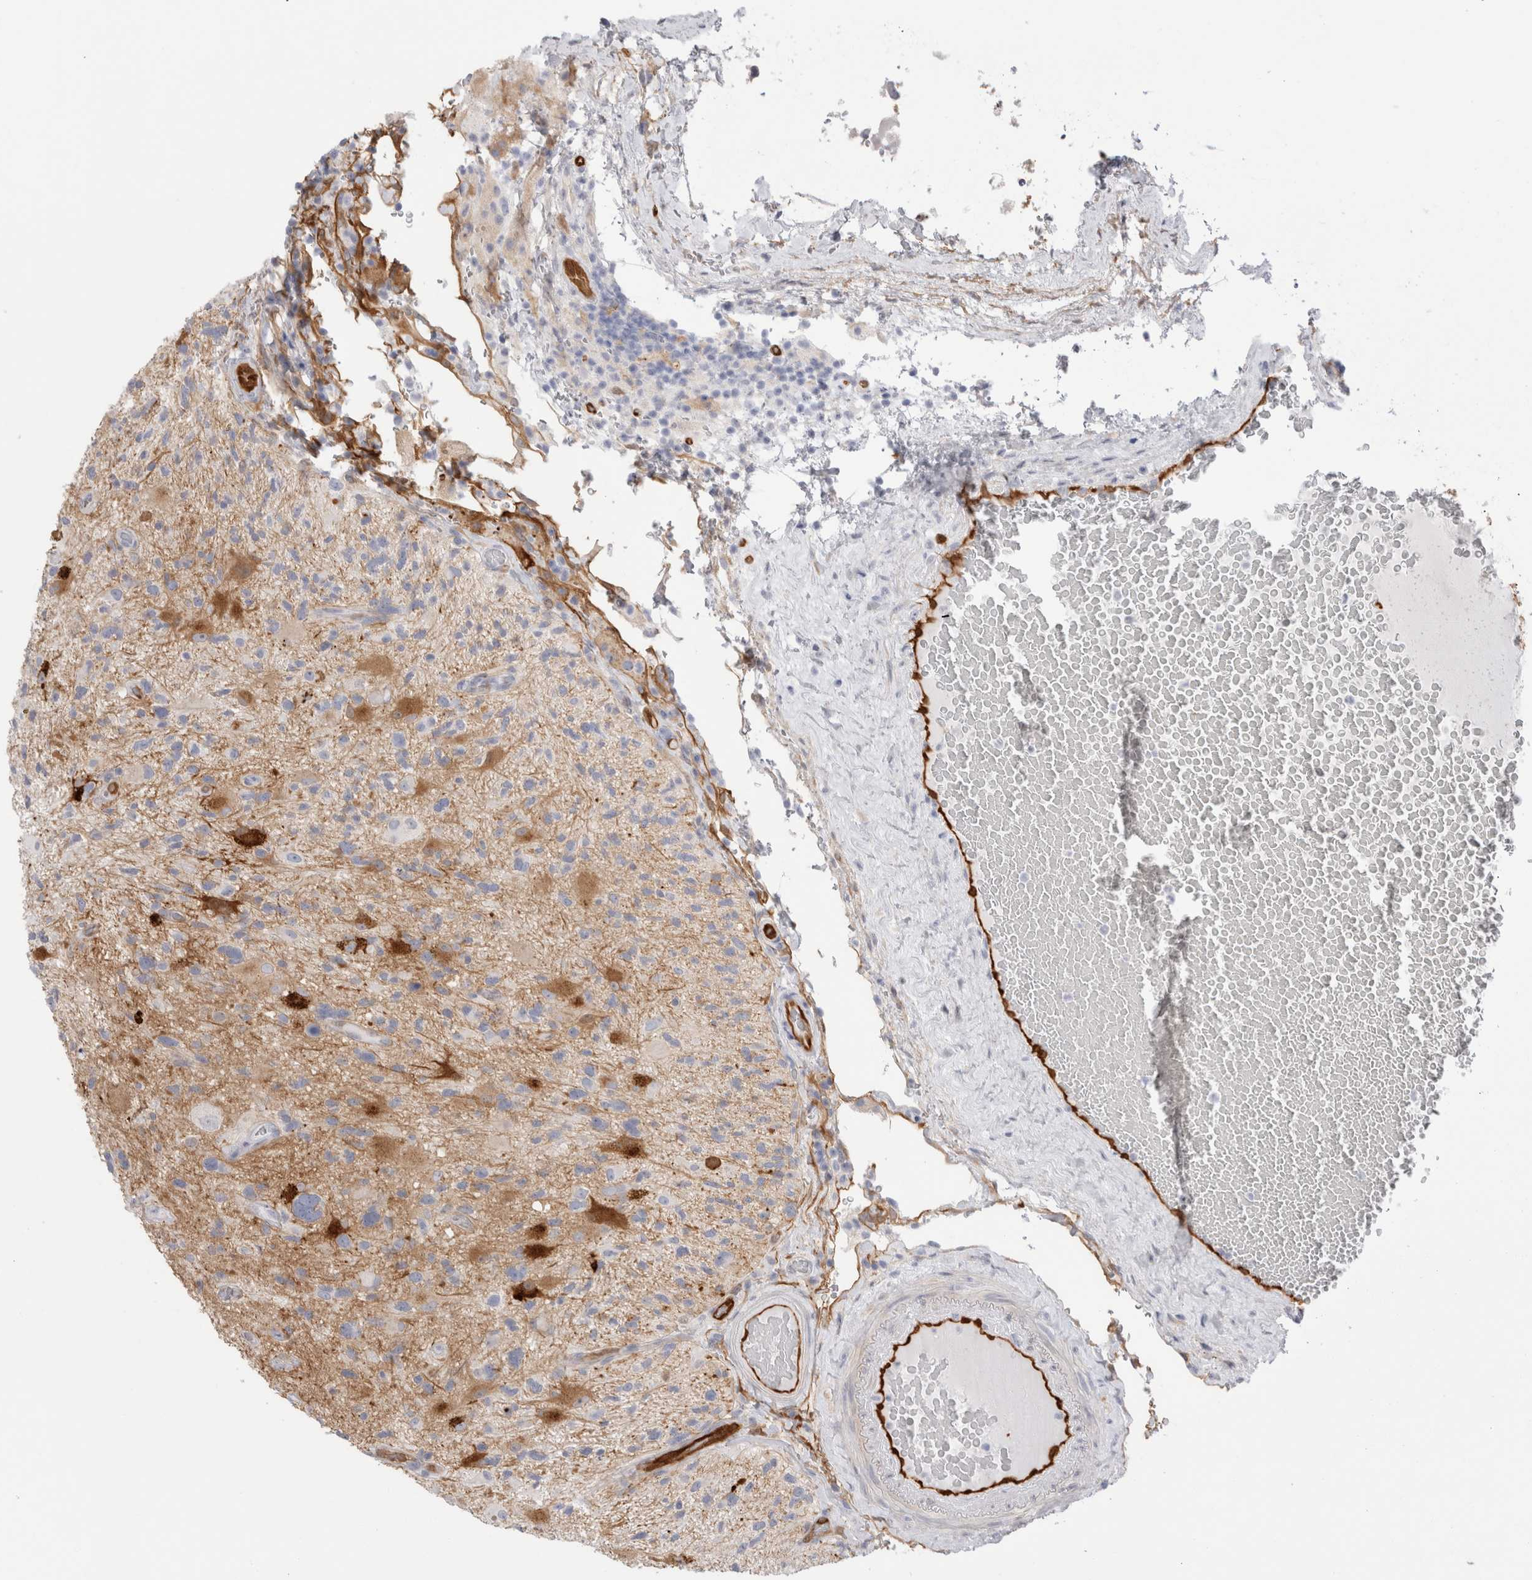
{"staining": {"intensity": "negative", "quantity": "none", "location": "none"}, "tissue": "glioma", "cell_type": "Tumor cells", "image_type": "cancer", "snomed": [{"axis": "morphology", "description": "Glioma, malignant, High grade"}, {"axis": "topography", "description": "Brain"}], "caption": "Human malignant high-grade glioma stained for a protein using immunohistochemistry (IHC) displays no staining in tumor cells.", "gene": "NAPEPLD", "patient": {"sex": "male", "age": 33}}